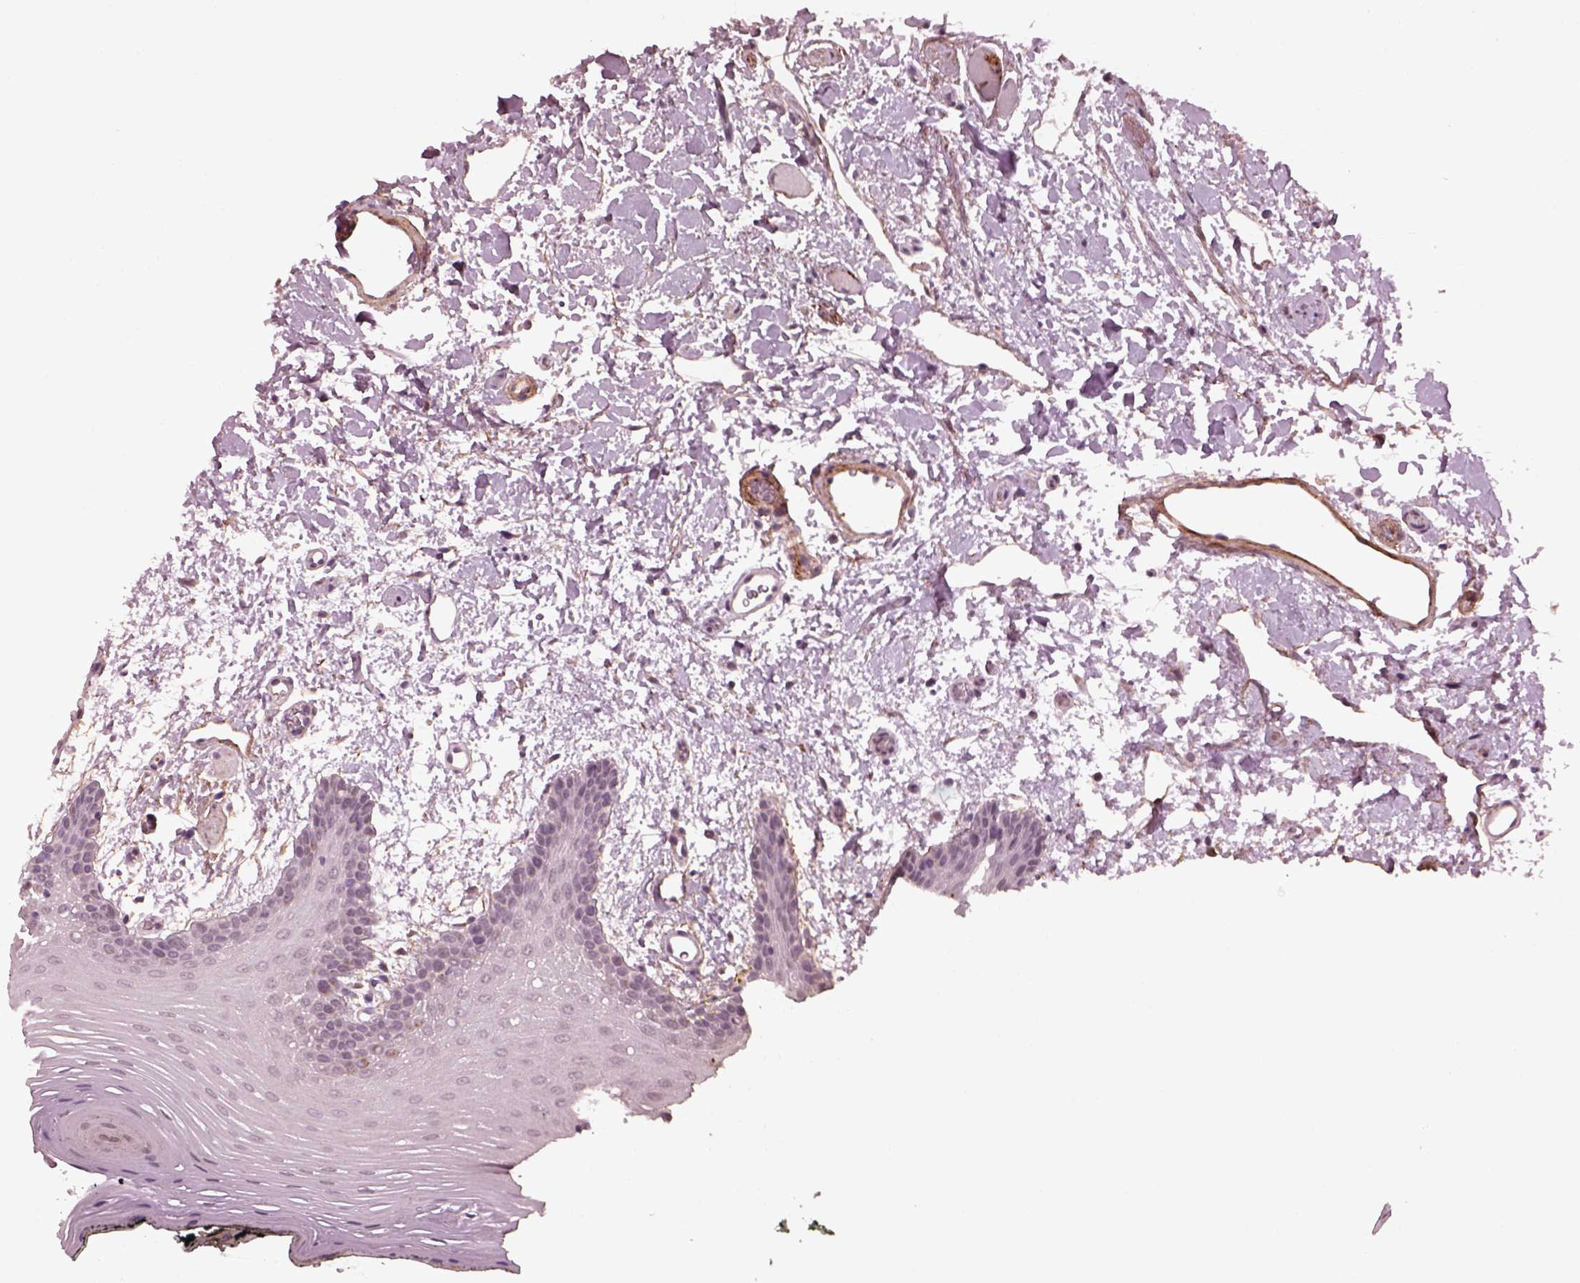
{"staining": {"intensity": "negative", "quantity": "none", "location": "none"}, "tissue": "oral mucosa", "cell_type": "Squamous epithelial cells", "image_type": "normal", "snomed": [{"axis": "morphology", "description": "Normal tissue, NOS"}, {"axis": "topography", "description": "Oral tissue"}, {"axis": "topography", "description": "Head-Neck"}], "caption": "This is a image of immunohistochemistry staining of unremarkable oral mucosa, which shows no expression in squamous epithelial cells.", "gene": "EFEMP1", "patient": {"sex": "male", "age": 65}}